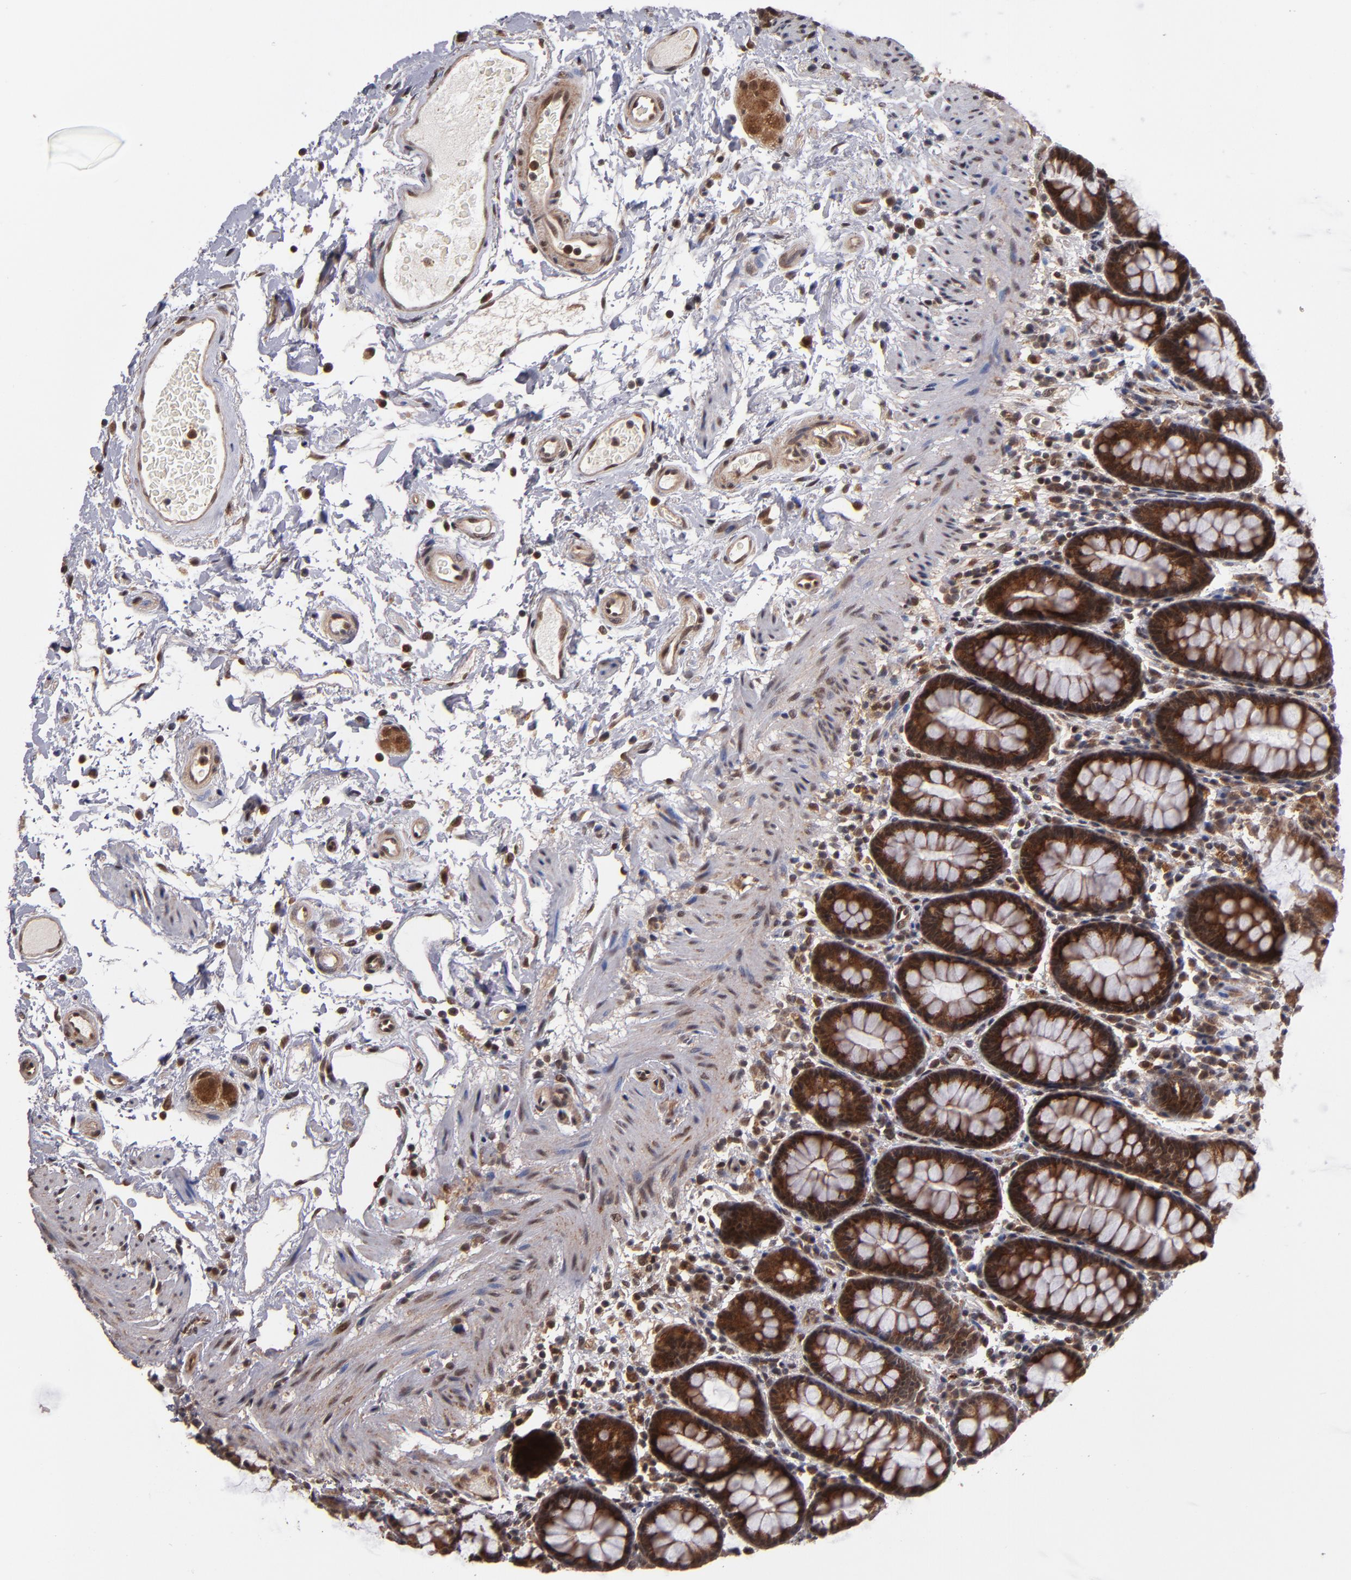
{"staining": {"intensity": "strong", "quantity": ">75%", "location": "cytoplasmic/membranous,nuclear"}, "tissue": "rectum", "cell_type": "Glandular cells", "image_type": "normal", "snomed": [{"axis": "morphology", "description": "Normal tissue, NOS"}, {"axis": "topography", "description": "Rectum"}], "caption": "Immunohistochemical staining of benign human rectum shows high levels of strong cytoplasmic/membranous,nuclear positivity in about >75% of glandular cells. (Brightfield microscopy of DAB IHC at high magnification).", "gene": "CUL5", "patient": {"sex": "male", "age": 92}}